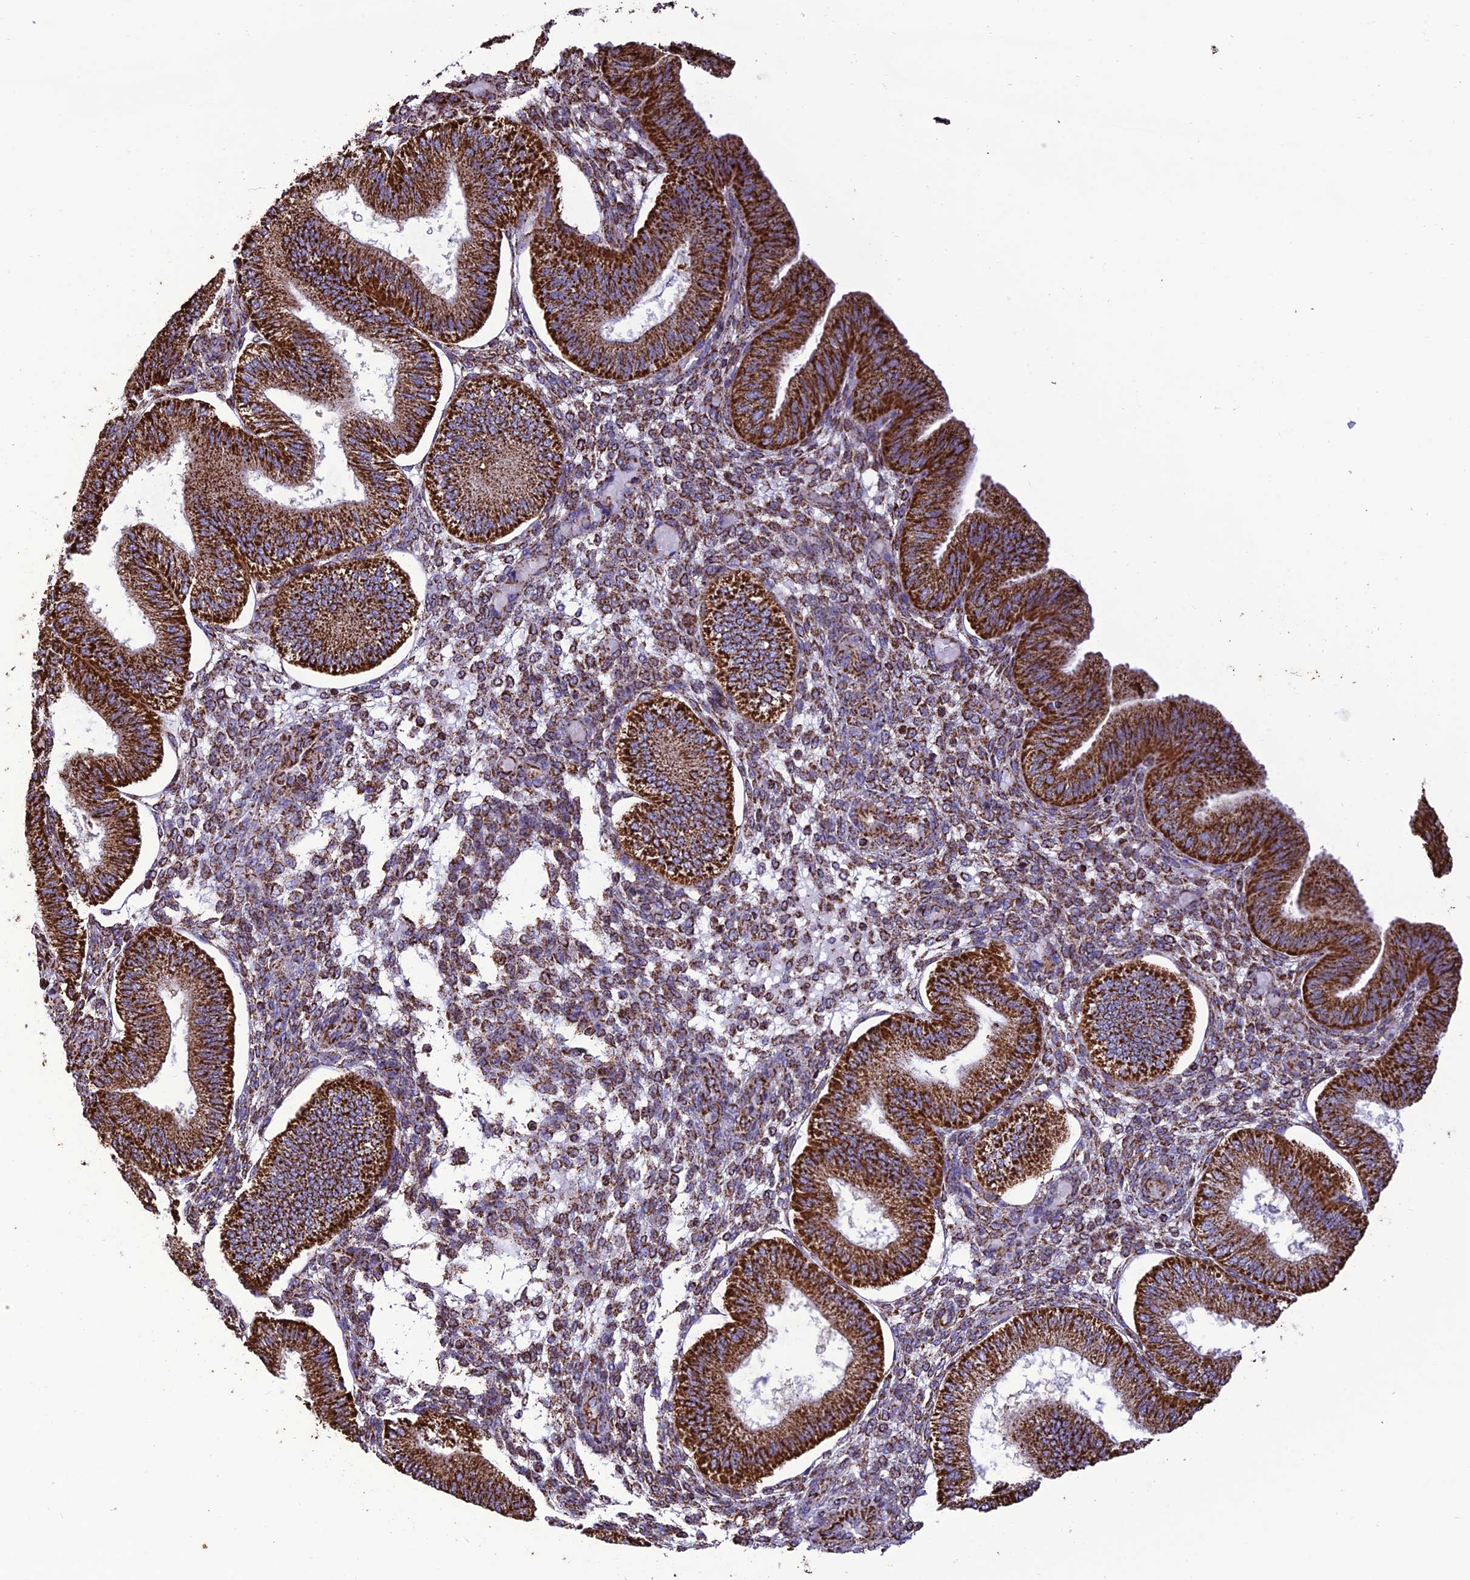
{"staining": {"intensity": "moderate", "quantity": ">75%", "location": "cytoplasmic/membranous"}, "tissue": "endometrium", "cell_type": "Cells in endometrial stroma", "image_type": "normal", "snomed": [{"axis": "morphology", "description": "Normal tissue, NOS"}, {"axis": "topography", "description": "Endometrium"}], "caption": "Protein expression analysis of normal endometrium exhibits moderate cytoplasmic/membranous positivity in approximately >75% of cells in endometrial stroma.", "gene": "NDUFAF1", "patient": {"sex": "female", "age": 39}}